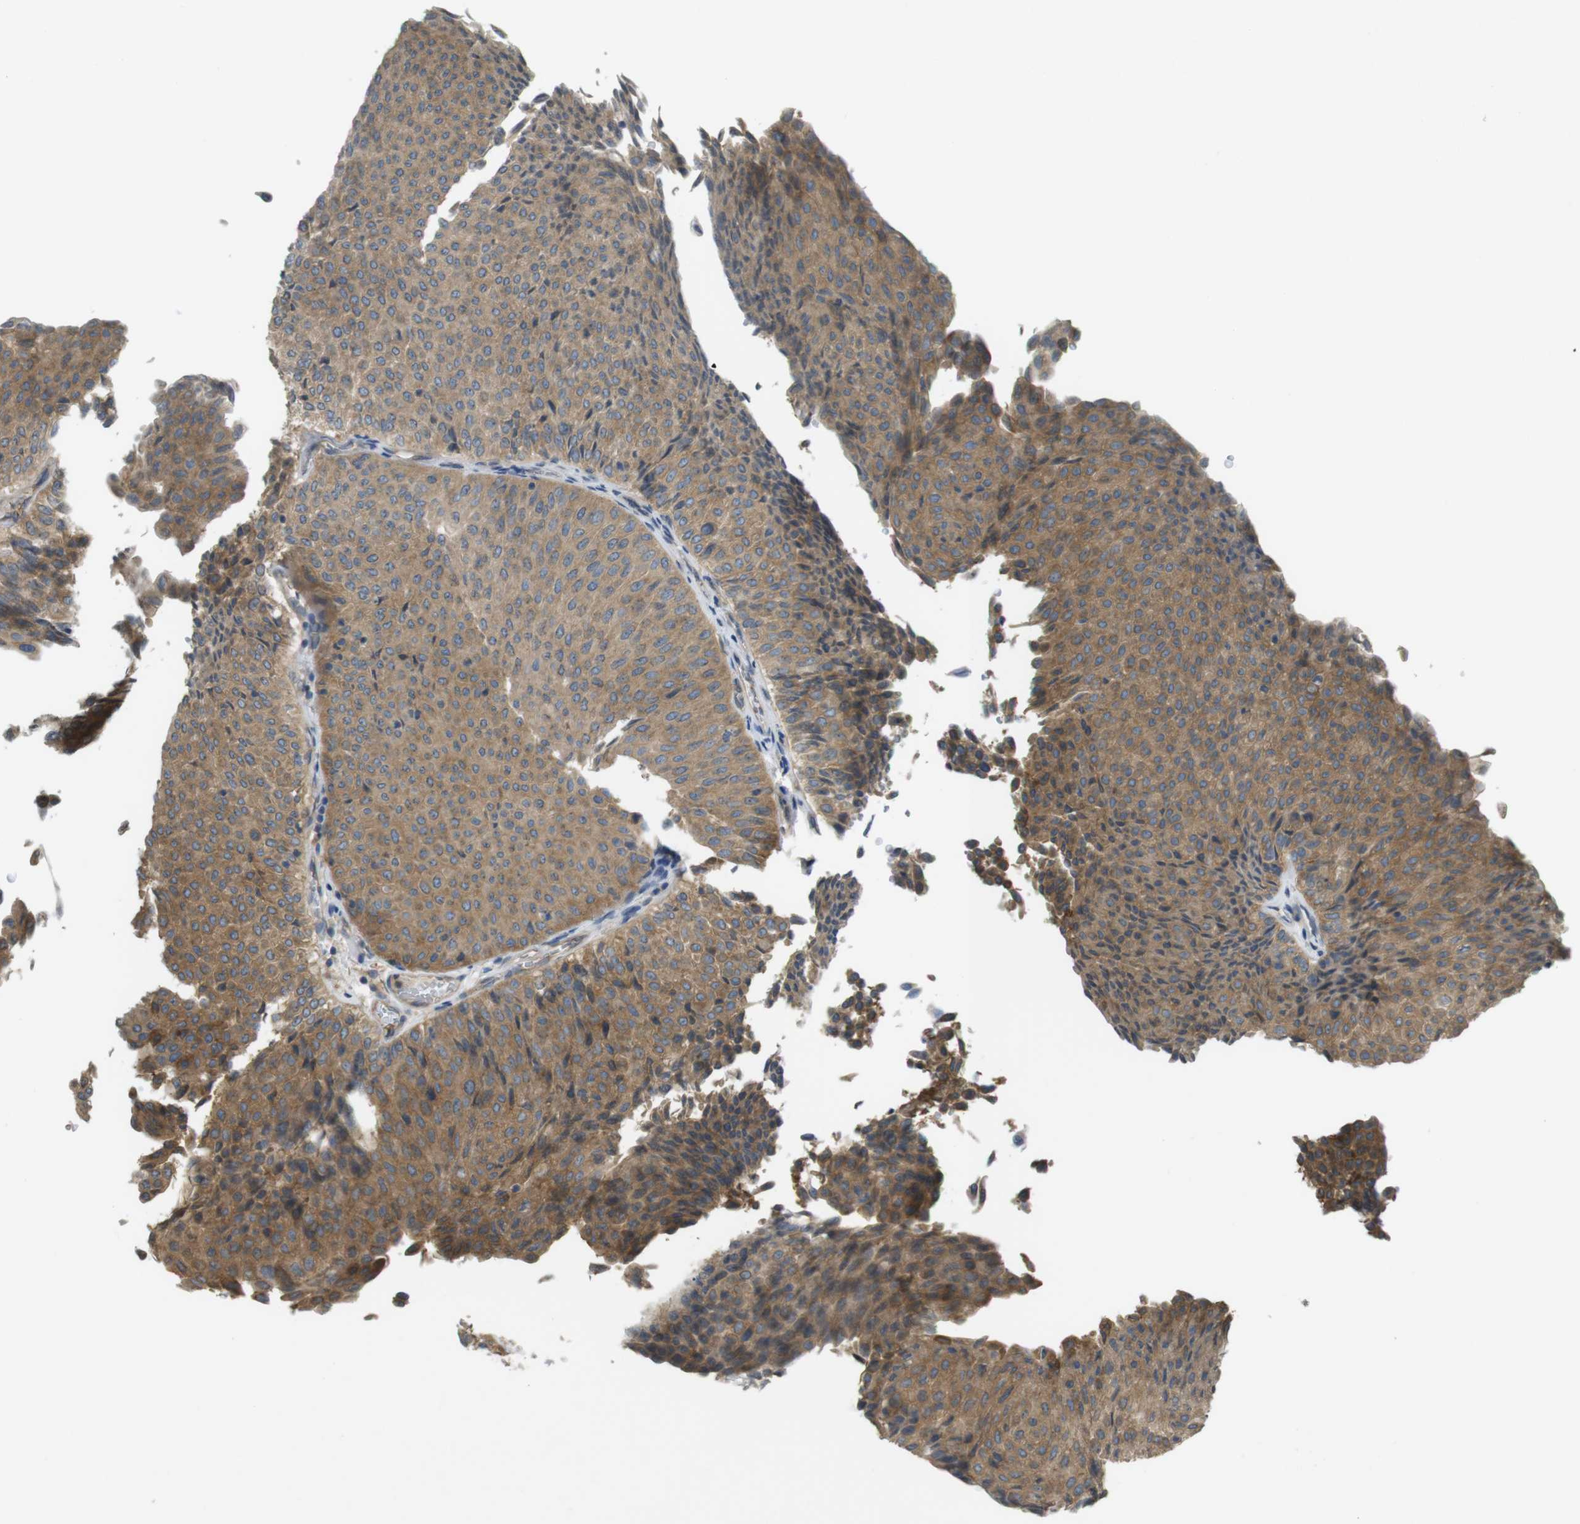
{"staining": {"intensity": "moderate", "quantity": ">75%", "location": "cytoplasmic/membranous"}, "tissue": "urothelial cancer", "cell_type": "Tumor cells", "image_type": "cancer", "snomed": [{"axis": "morphology", "description": "Urothelial carcinoma, Low grade"}, {"axis": "topography", "description": "Urinary bladder"}], "caption": "A micrograph showing moderate cytoplasmic/membranous positivity in about >75% of tumor cells in urothelial cancer, as visualized by brown immunohistochemical staining.", "gene": "KIF5B", "patient": {"sex": "male", "age": 78}}